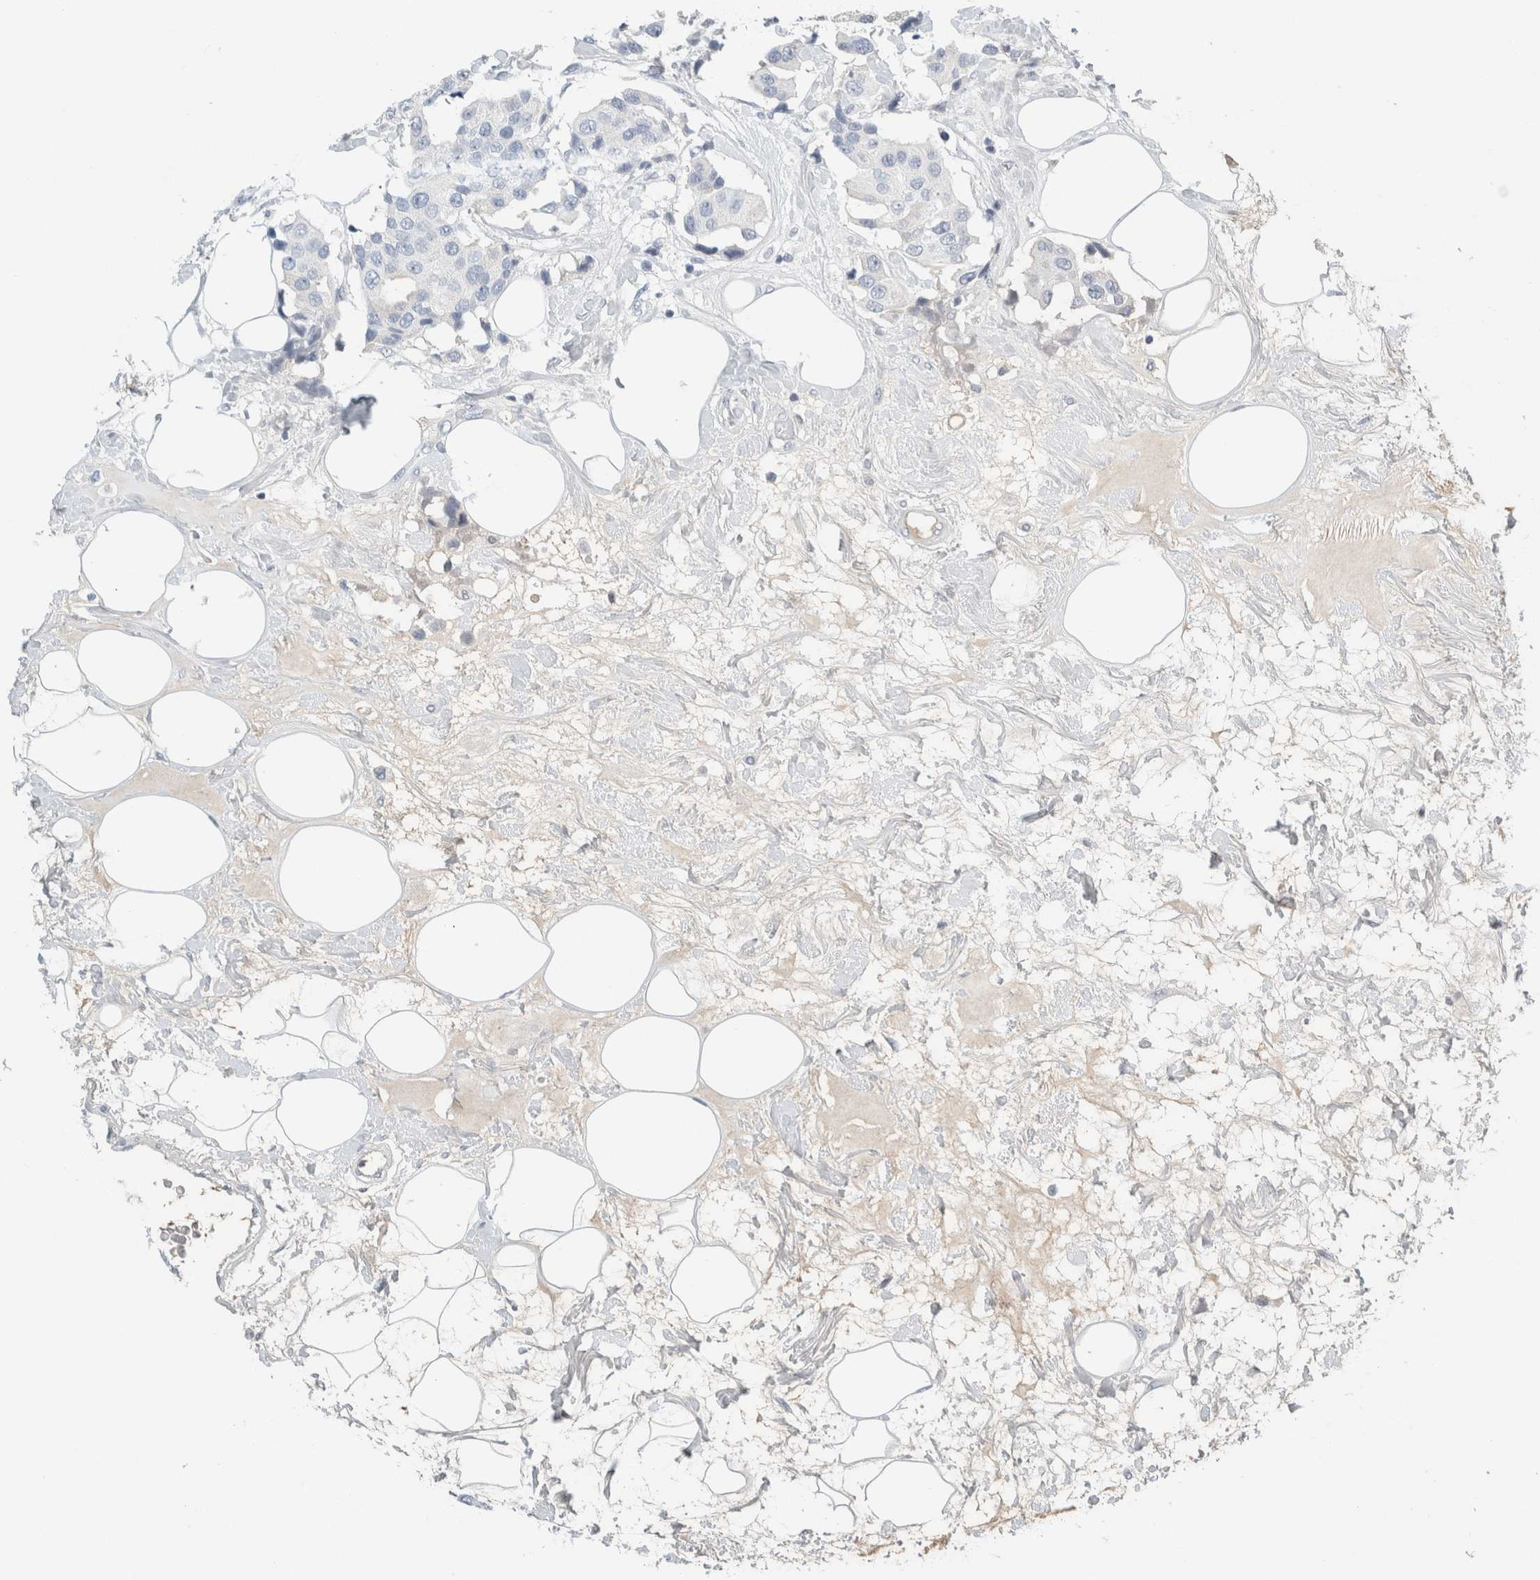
{"staining": {"intensity": "negative", "quantity": "none", "location": "none"}, "tissue": "breast cancer", "cell_type": "Tumor cells", "image_type": "cancer", "snomed": [{"axis": "morphology", "description": "Normal tissue, NOS"}, {"axis": "morphology", "description": "Duct carcinoma"}, {"axis": "topography", "description": "Breast"}], "caption": "A photomicrograph of human breast cancer (intraductal carcinoma) is negative for staining in tumor cells. (Brightfield microscopy of DAB (3,3'-diaminobenzidine) immunohistochemistry (IHC) at high magnification).", "gene": "TSPAN8", "patient": {"sex": "female", "age": 39}}